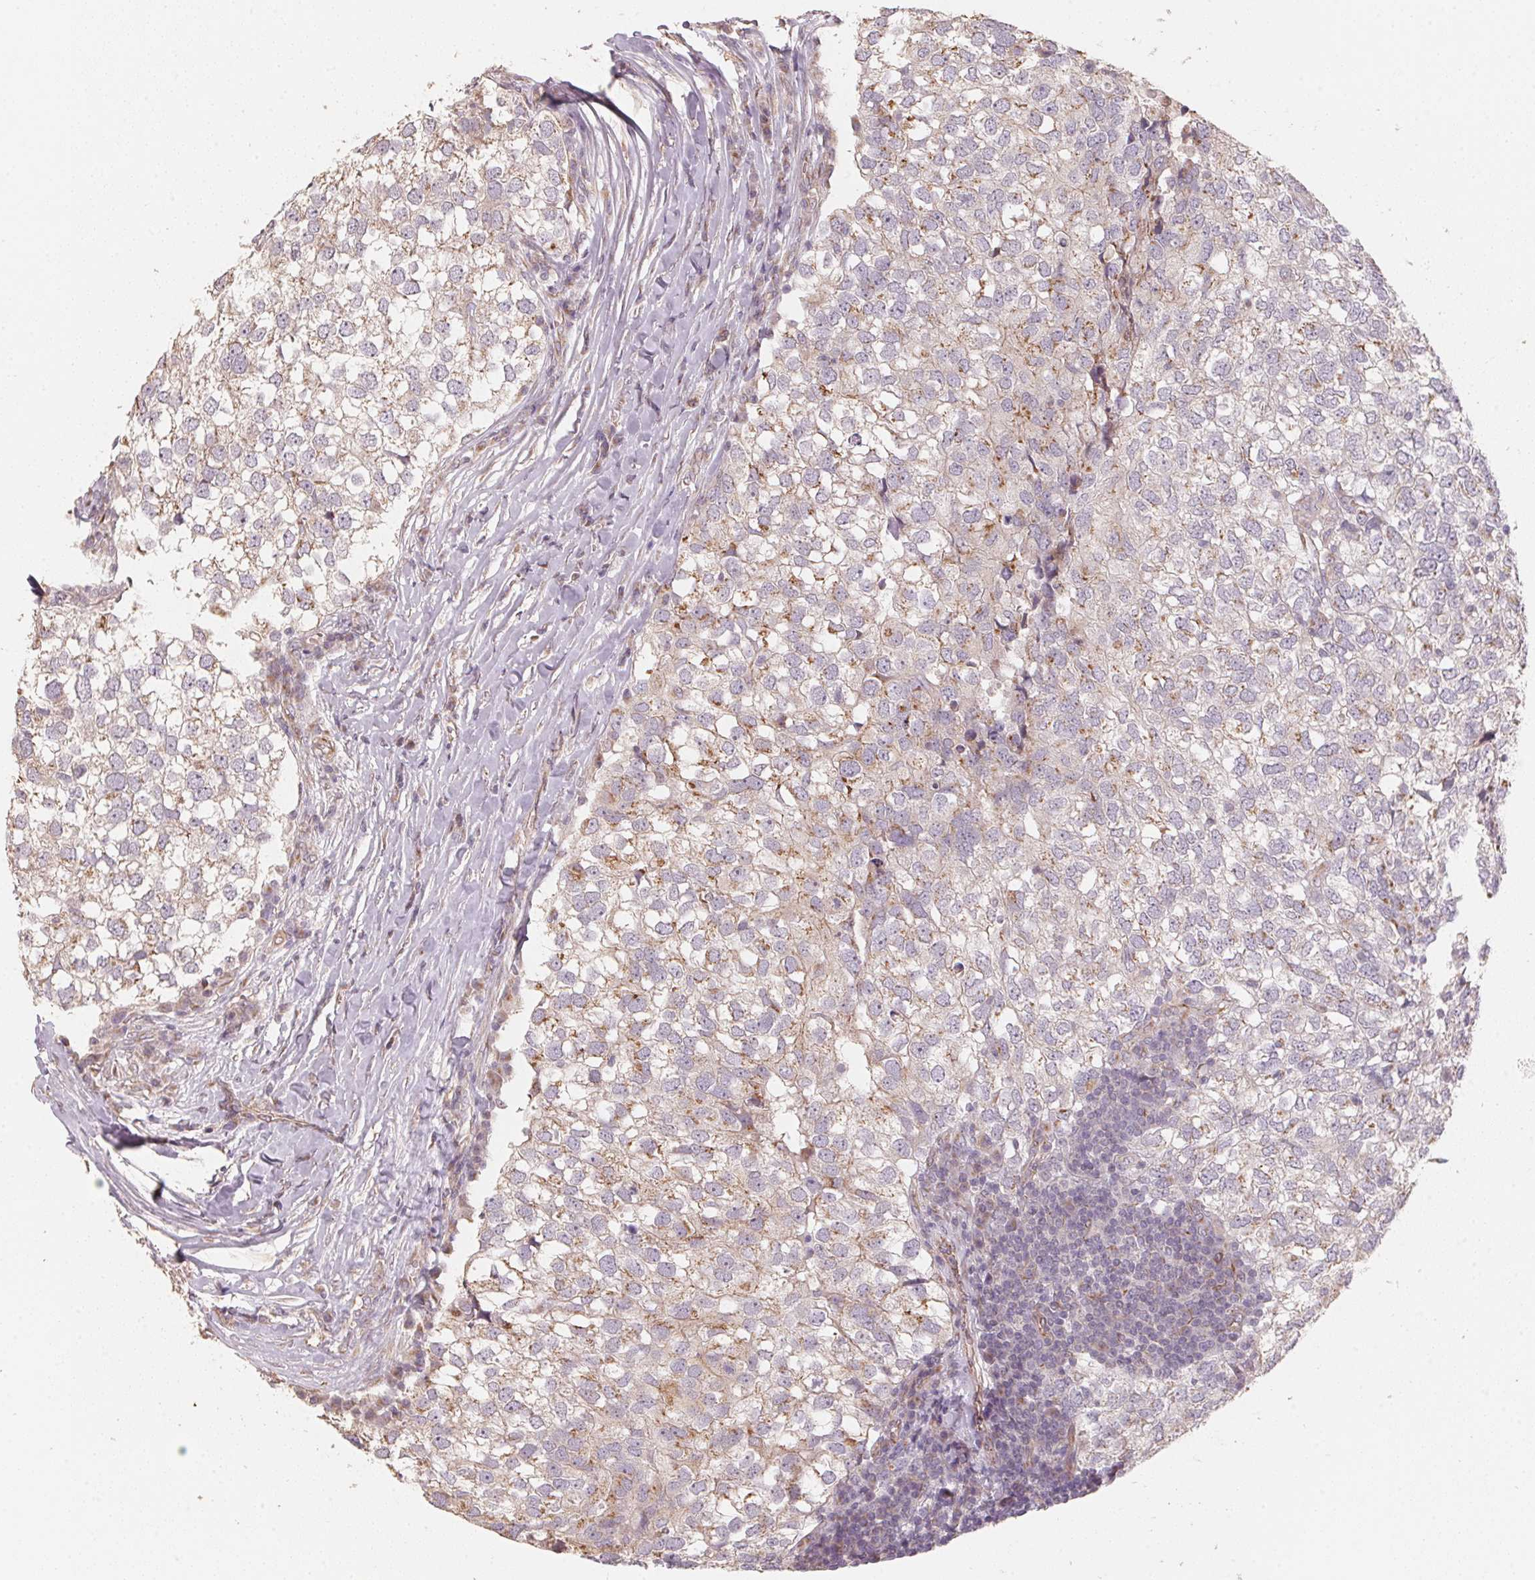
{"staining": {"intensity": "weak", "quantity": "<25%", "location": "cytoplasmic/membranous"}, "tissue": "breast cancer", "cell_type": "Tumor cells", "image_type": "cancer", "snomed": [{"axis": "morphology", "description": "Duct carcinoma"}, {"axis": "topography", "description": "Breast"}], "caption": "IHC micrograph of breast infiltrating ductal carcinoma stained for a protein (brown), which demonstrates no positivity in tumor cells.", "gene": "TSPAN12", "patient": {"sex": "female", "age": 30}}